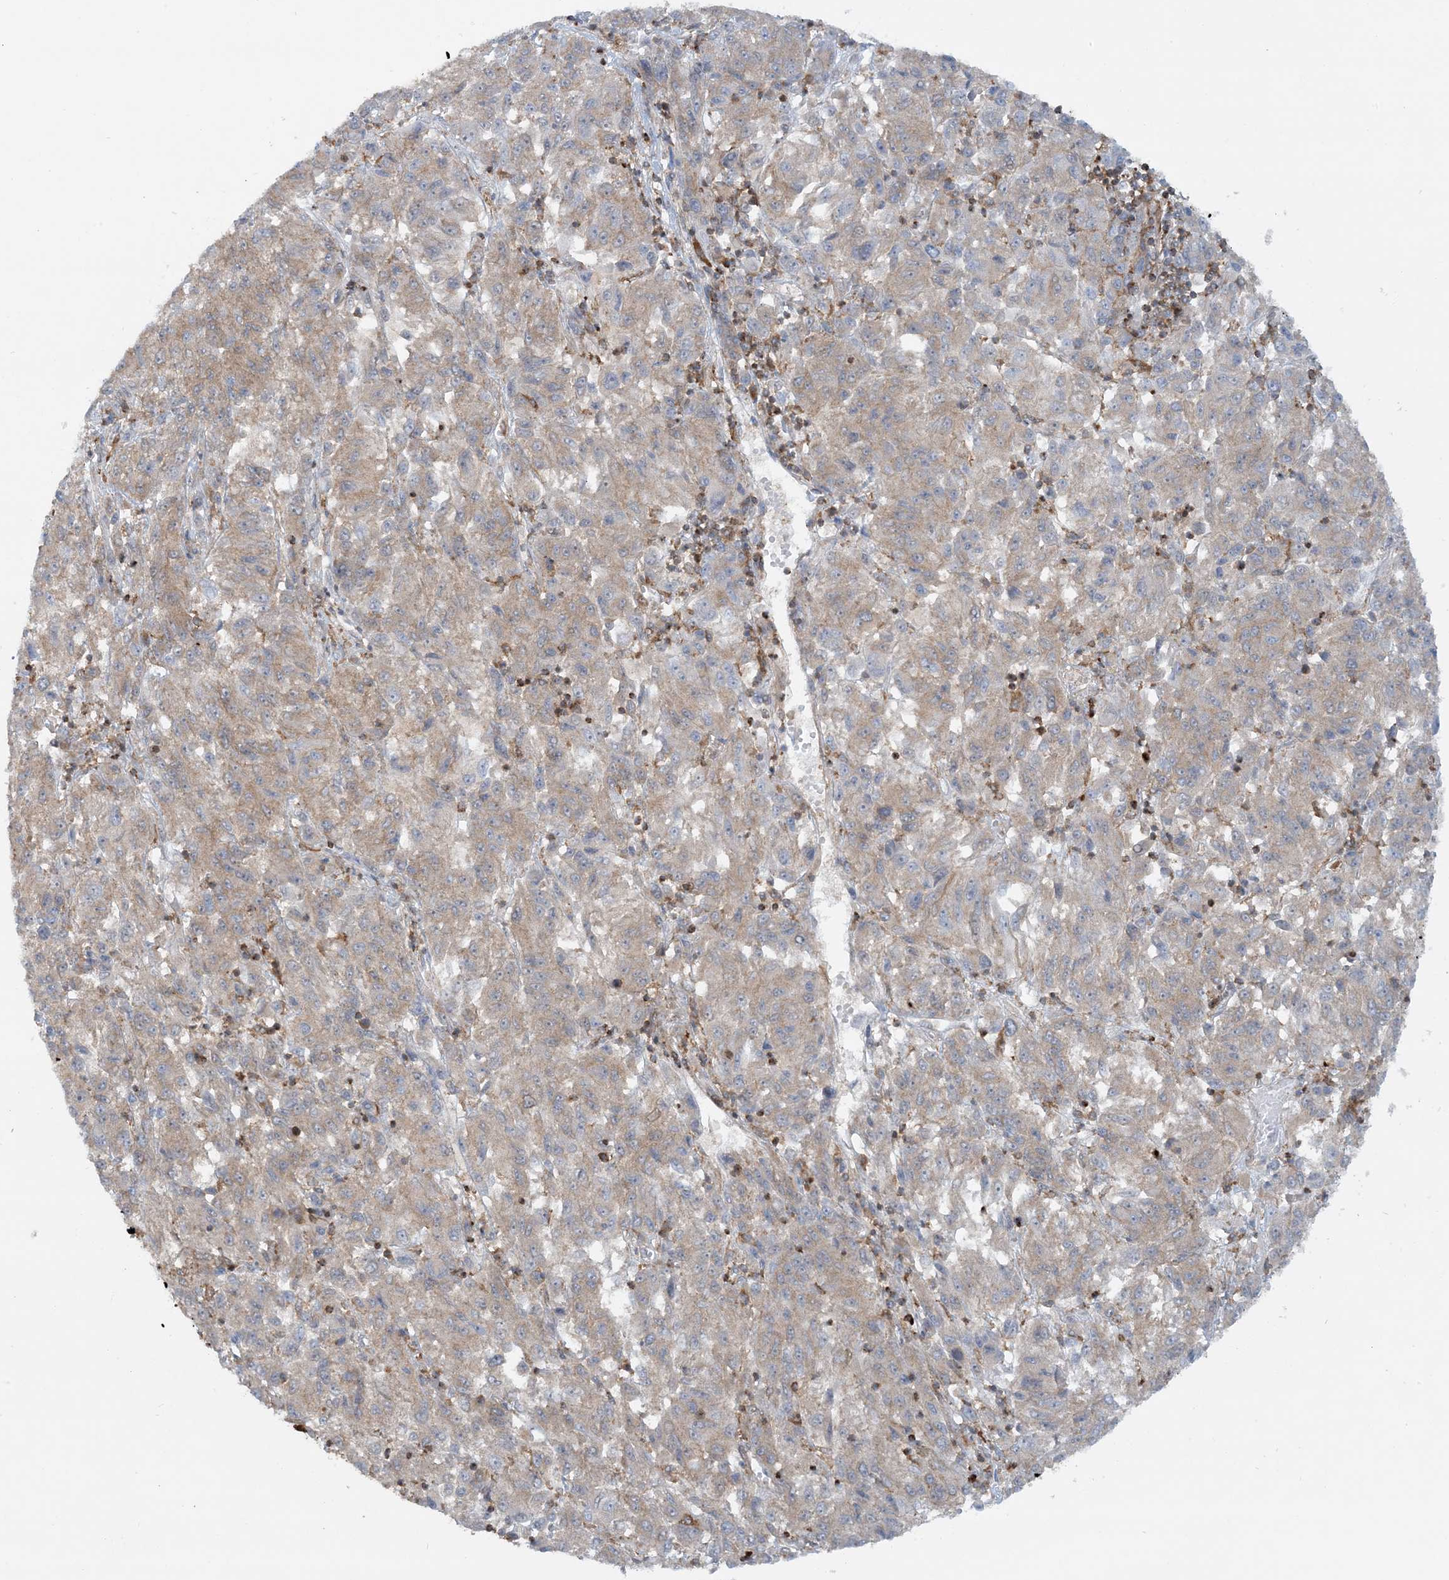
{"staining": {"intensity": "weak", "quantity": ">75%", "location": "cytoplasmic/membranous"}, "tissue": "melanoma", "cell_type": "Tumor cells", "image_type": "cancer", "snomed": [{"axis": "morphology", "description": "Malignant melanoma, Metastatic site"}, {"axis": "topography", "description": "Lung"}], "caption": "Malignant melanoma (metastatic site) was stained to show a protein in brown. There is low levels of weak cytoplasmic/membranous staining in approximately >75% of tumor cells. Ihc stains the protein of interest in brown and the nuclei are stained blue.", "gene": "STAM2", "patient": {"sex": "male", "age": 64}}